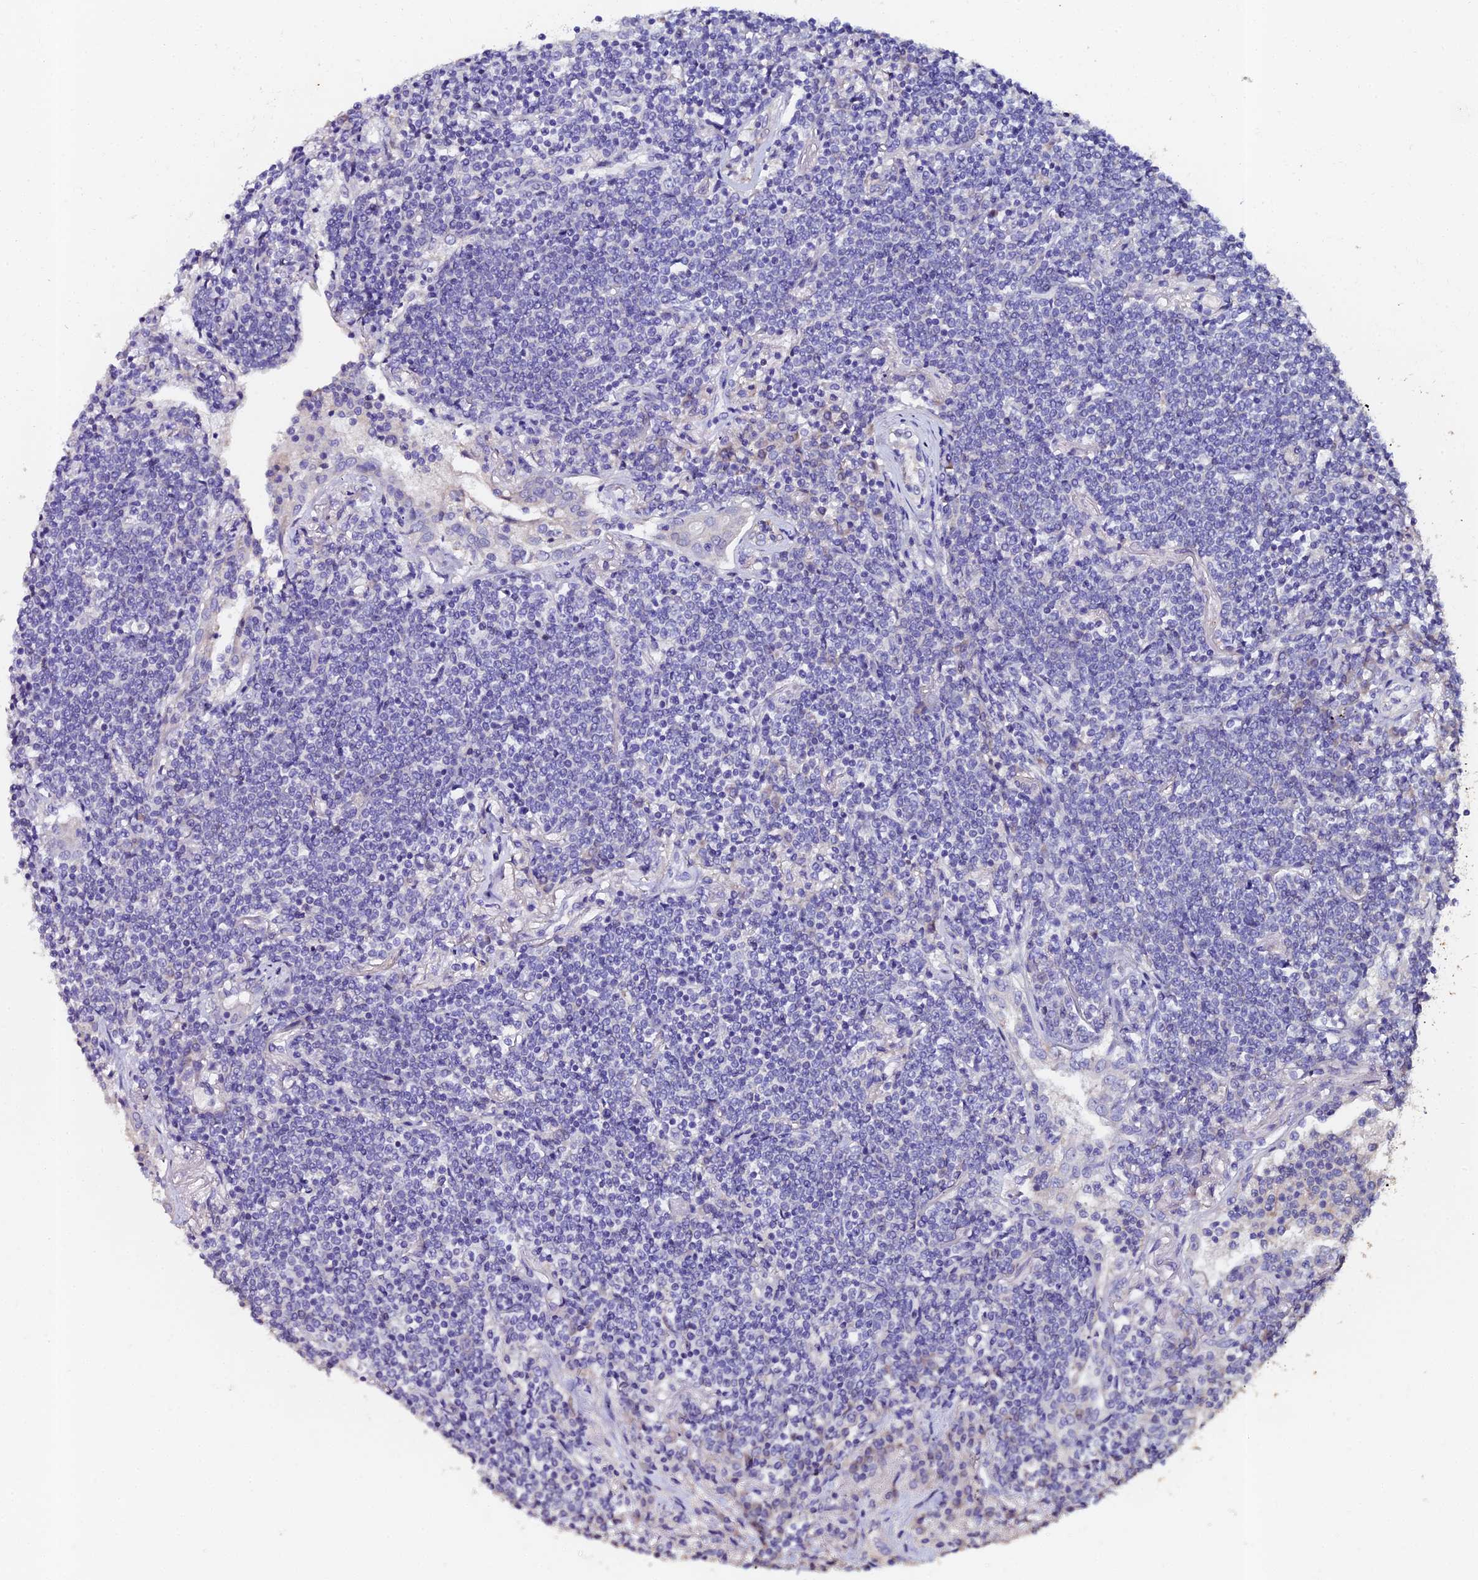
{"staining": {"intensity": "negative", "quantity": "none", "location": "none"}, "tissue": "lymphoma", "cell_type": "Tumor cells", "image_type": "cancer", "snomed": [{"axis": "morphology", "description": "Malignant lymphoma, non-Hodgkin's type, Low grade"}, {"axis": "topography", "description": "Lung"}], "caption": "Immunohistochemistry micrograph of lymphoma stained for a protein (brown), which demonstrates no expression in tumor cells.", "gene": "ESRRG", "patient": {"sex": "female", "age": 71}}